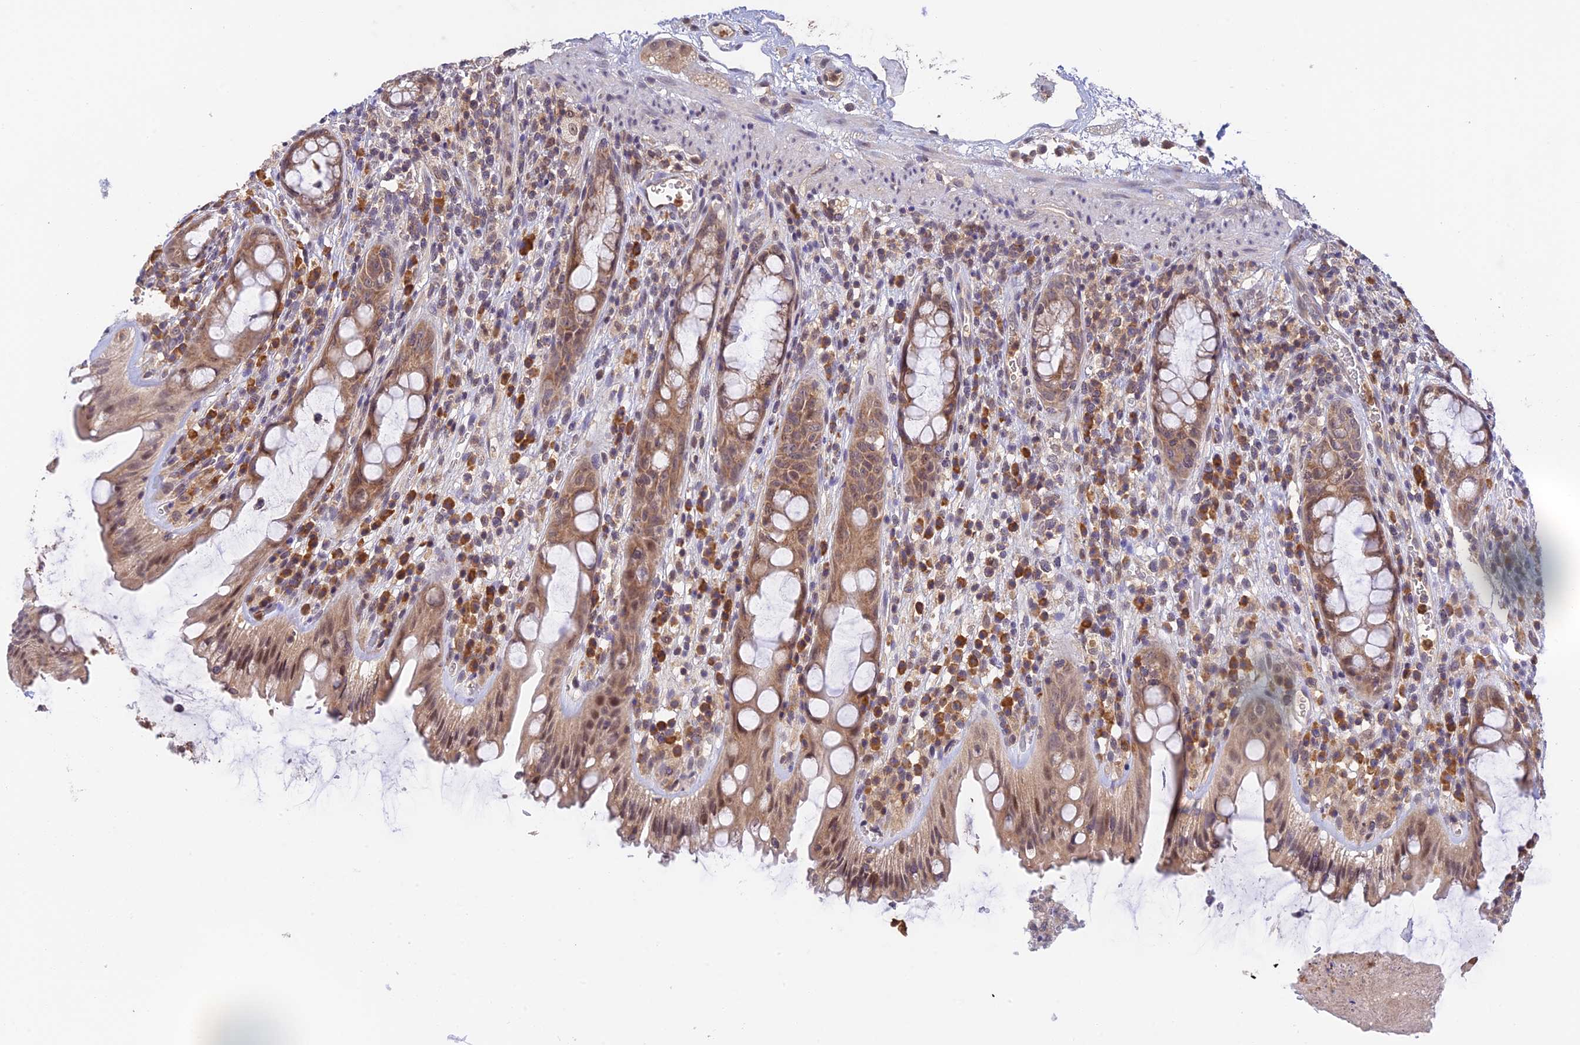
{"staining": {"intensity": "moderate", "quantity": ">75%", "location": "cytoplasmic/membranous,nuclear"}, "tissue": "rectum", "cell_type": "Glandular cells", "image_type": "normal", "snomed": [{"axis": "morphology", "description": "Normal tissue, NOS"}, {"axis": "topography", "description": "Rectum"}], "caption": "Unremarkable rectum demonstrates moderate cytoplasmic/membranous,nuclear staining in about >75% of glandular cells.", "gene": "PEX16", "patient": {"sex": "female", "age": 57}}